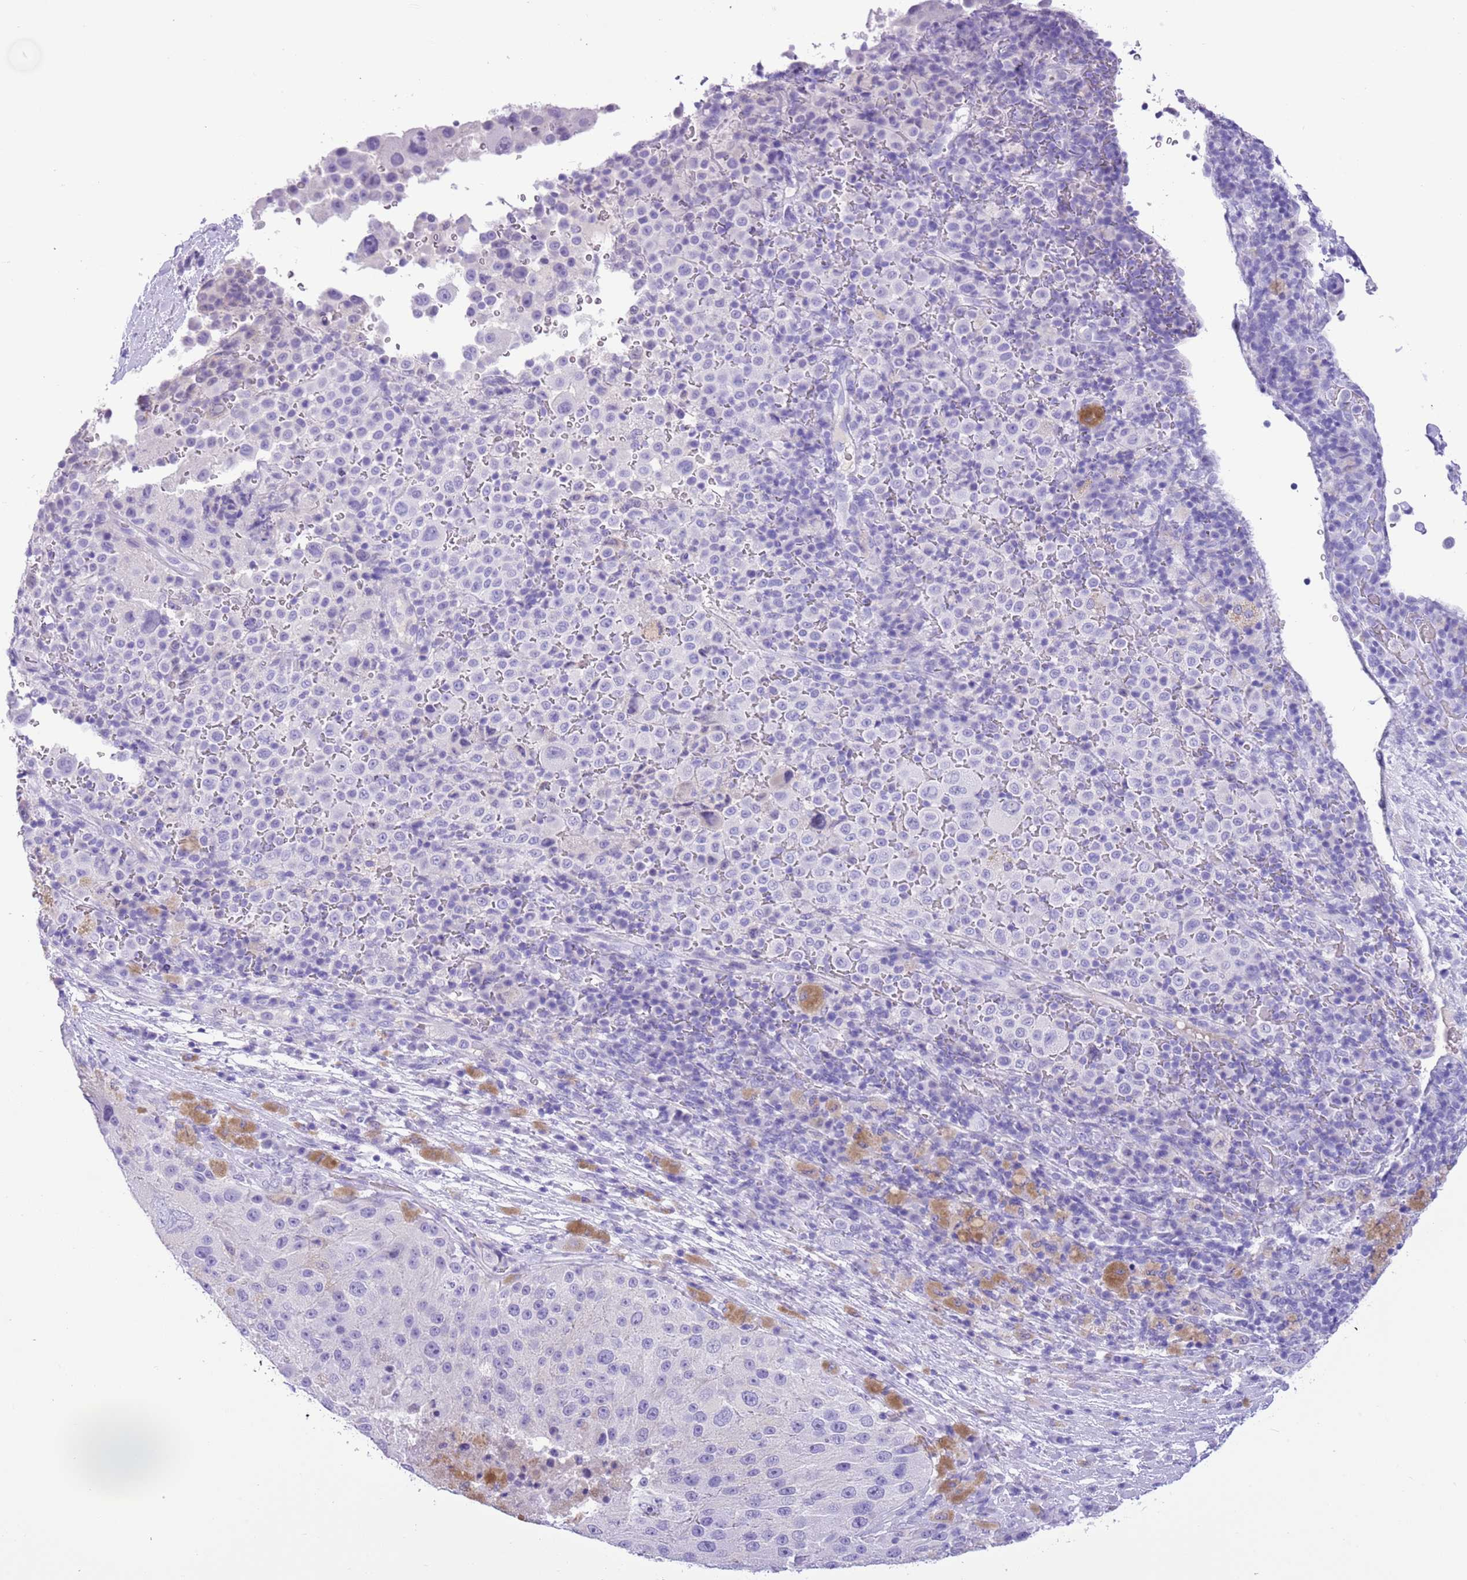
{"staining": {"intensity": "negative", "quantity": "none", "location": "none"}, "tissue": "melanoma", "cell_type": "Tumor cells", "image_type": "cancer", "snomed": [{"axis": "morphology", "description": "Malignant melanoma, Metastatic site"}, {"axis": "topography", "description": "Lymph node"}], "caption": "Tumor cells are negative for protein expression in human melanoma. (Brightfield microscopy of DAB (3,3'-diaminobenzidine) IHC at high magnification).", "gene": "TBC1D10B", "patient": {"sex": "male", "age": 62}}